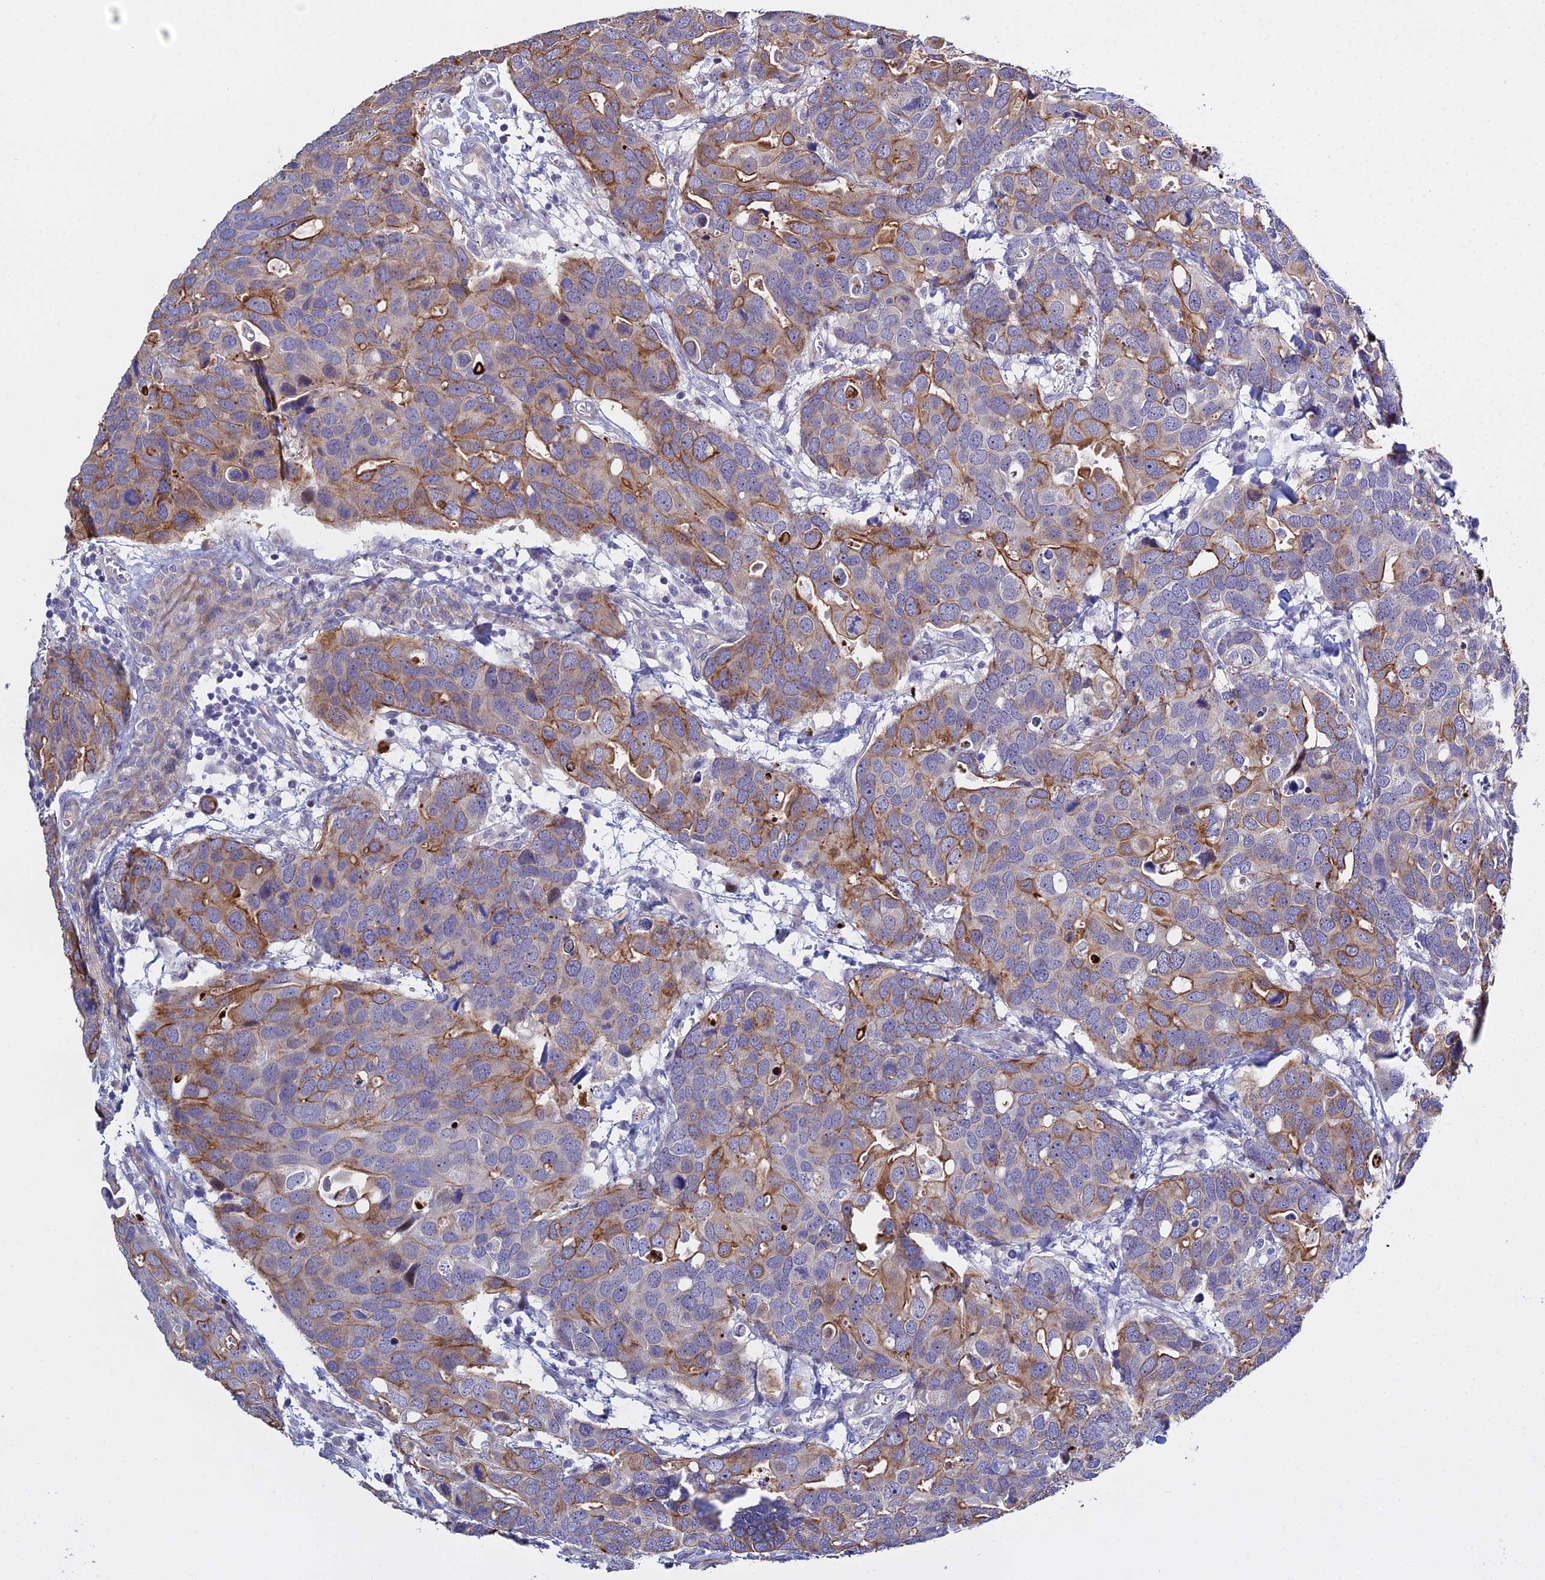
{"staining": {"intensity": "moderate", "quantity": "<25%", "location": "cytoplasmic/membranous"}, "tissue": "breast cancer", "cell_type": "Tumor cells", "image_type": "cancer", "snomed": [{"axis": "morphology", "description": "Duct carcinoma"}, {"axis": "topography", "description": "Breast"}], "caption": "Immunohistochemistry of invasive ductal carcinoma (breast) displays low levels of moderate cytoplasmic/membranous positivity in about <25% of tumor cells.", "gene": "LZTS2", "patient": {"sex": "female", "age": 83}}